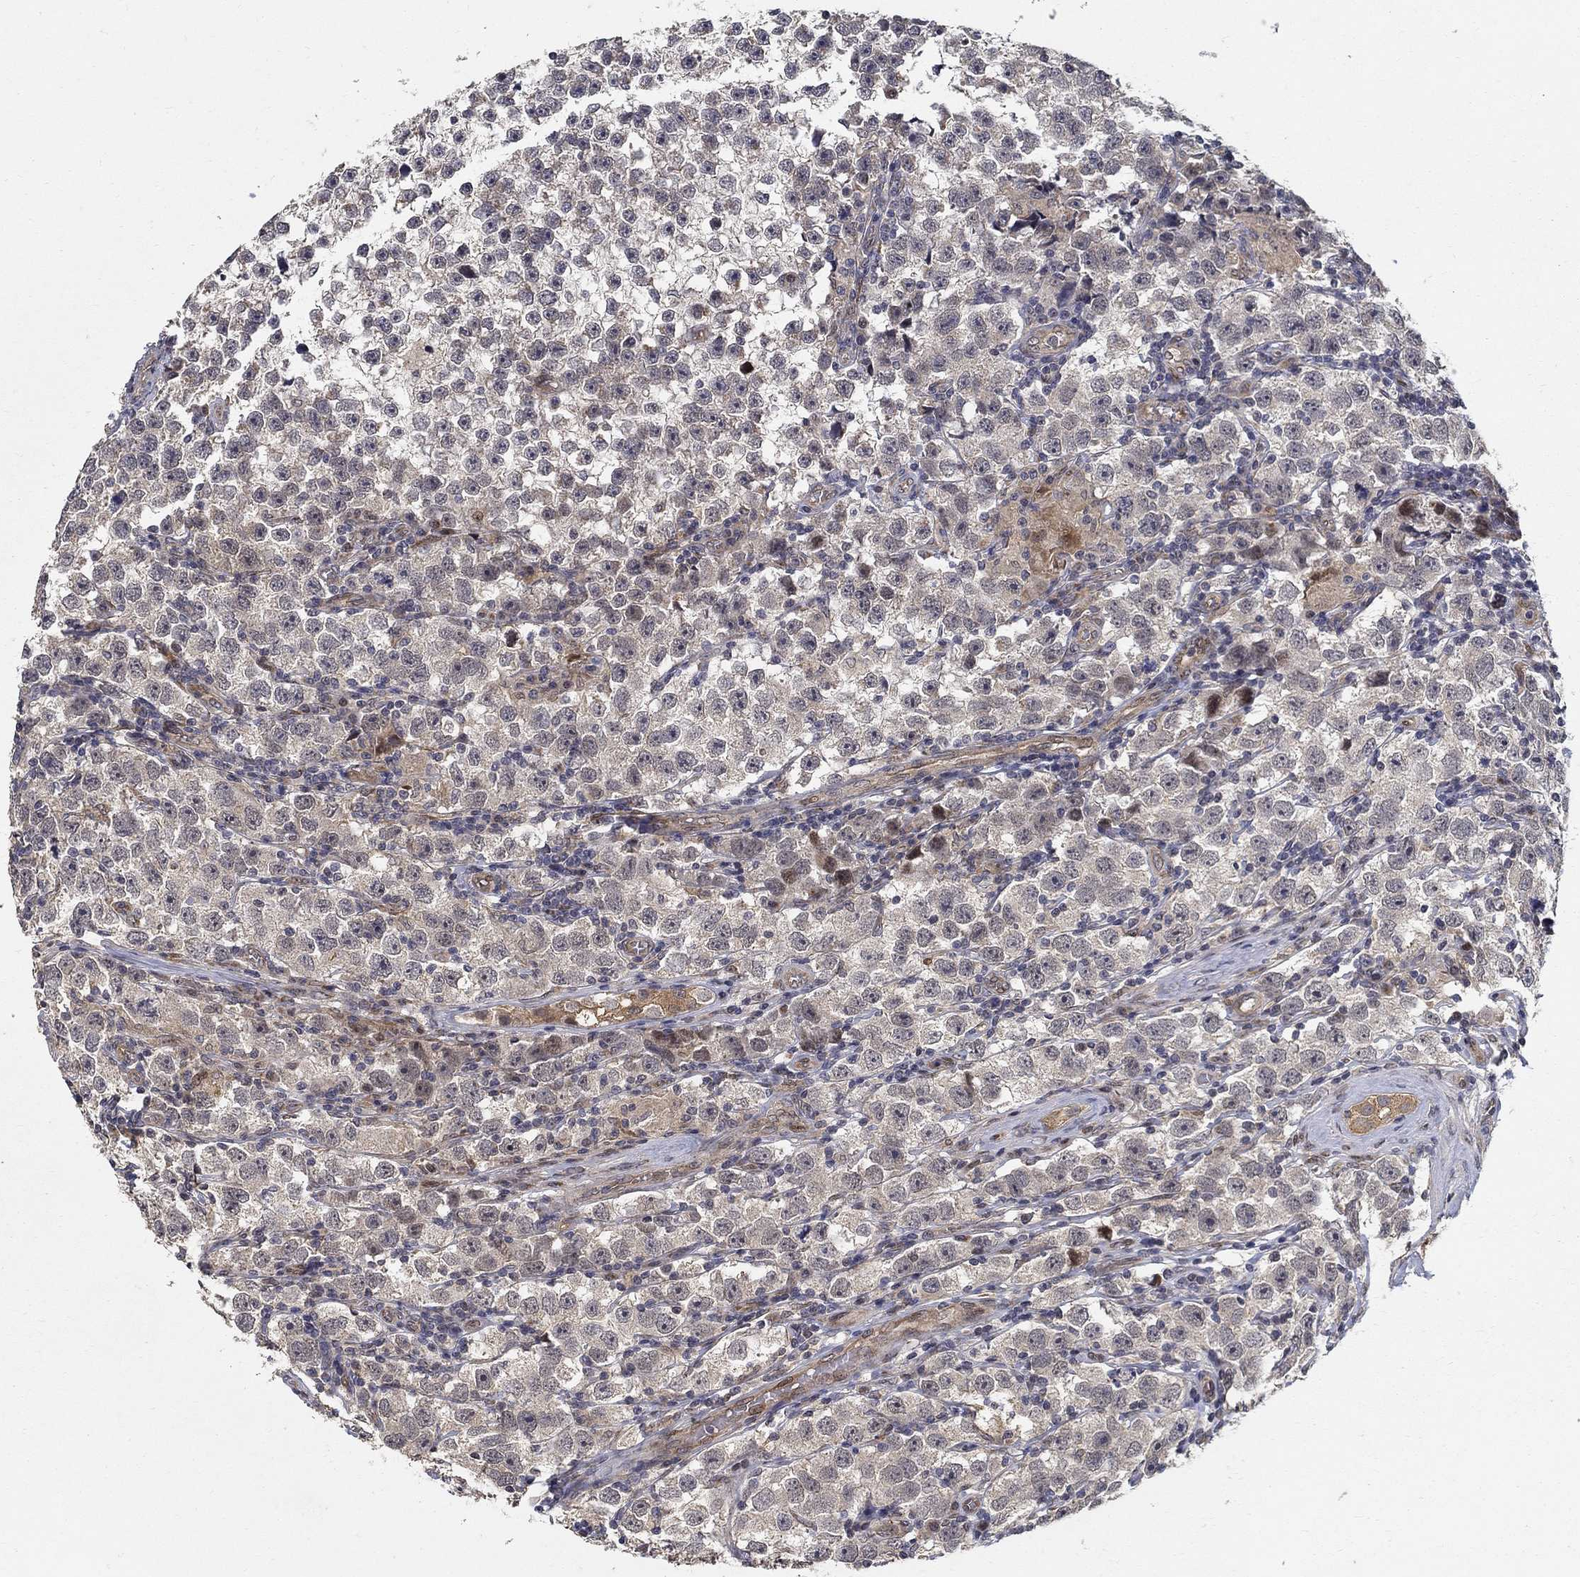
{"staining": {"intensity": "negative", "quantity": "none", "location": "none"}, "tissue": "testis cancer", "cell_type": "Tumor cells", "image_type": "cancer", "snomed": [{"axis": "morphology", "description": "Seminoma, NOS"}, {"axis": "topography", "description": "Testis"}], "caption": "Image shows no protein staining in tumor cells of testis cancer tissue.", "gene": "ZNF594", "patient": {"sex": "male", "age": 26}}